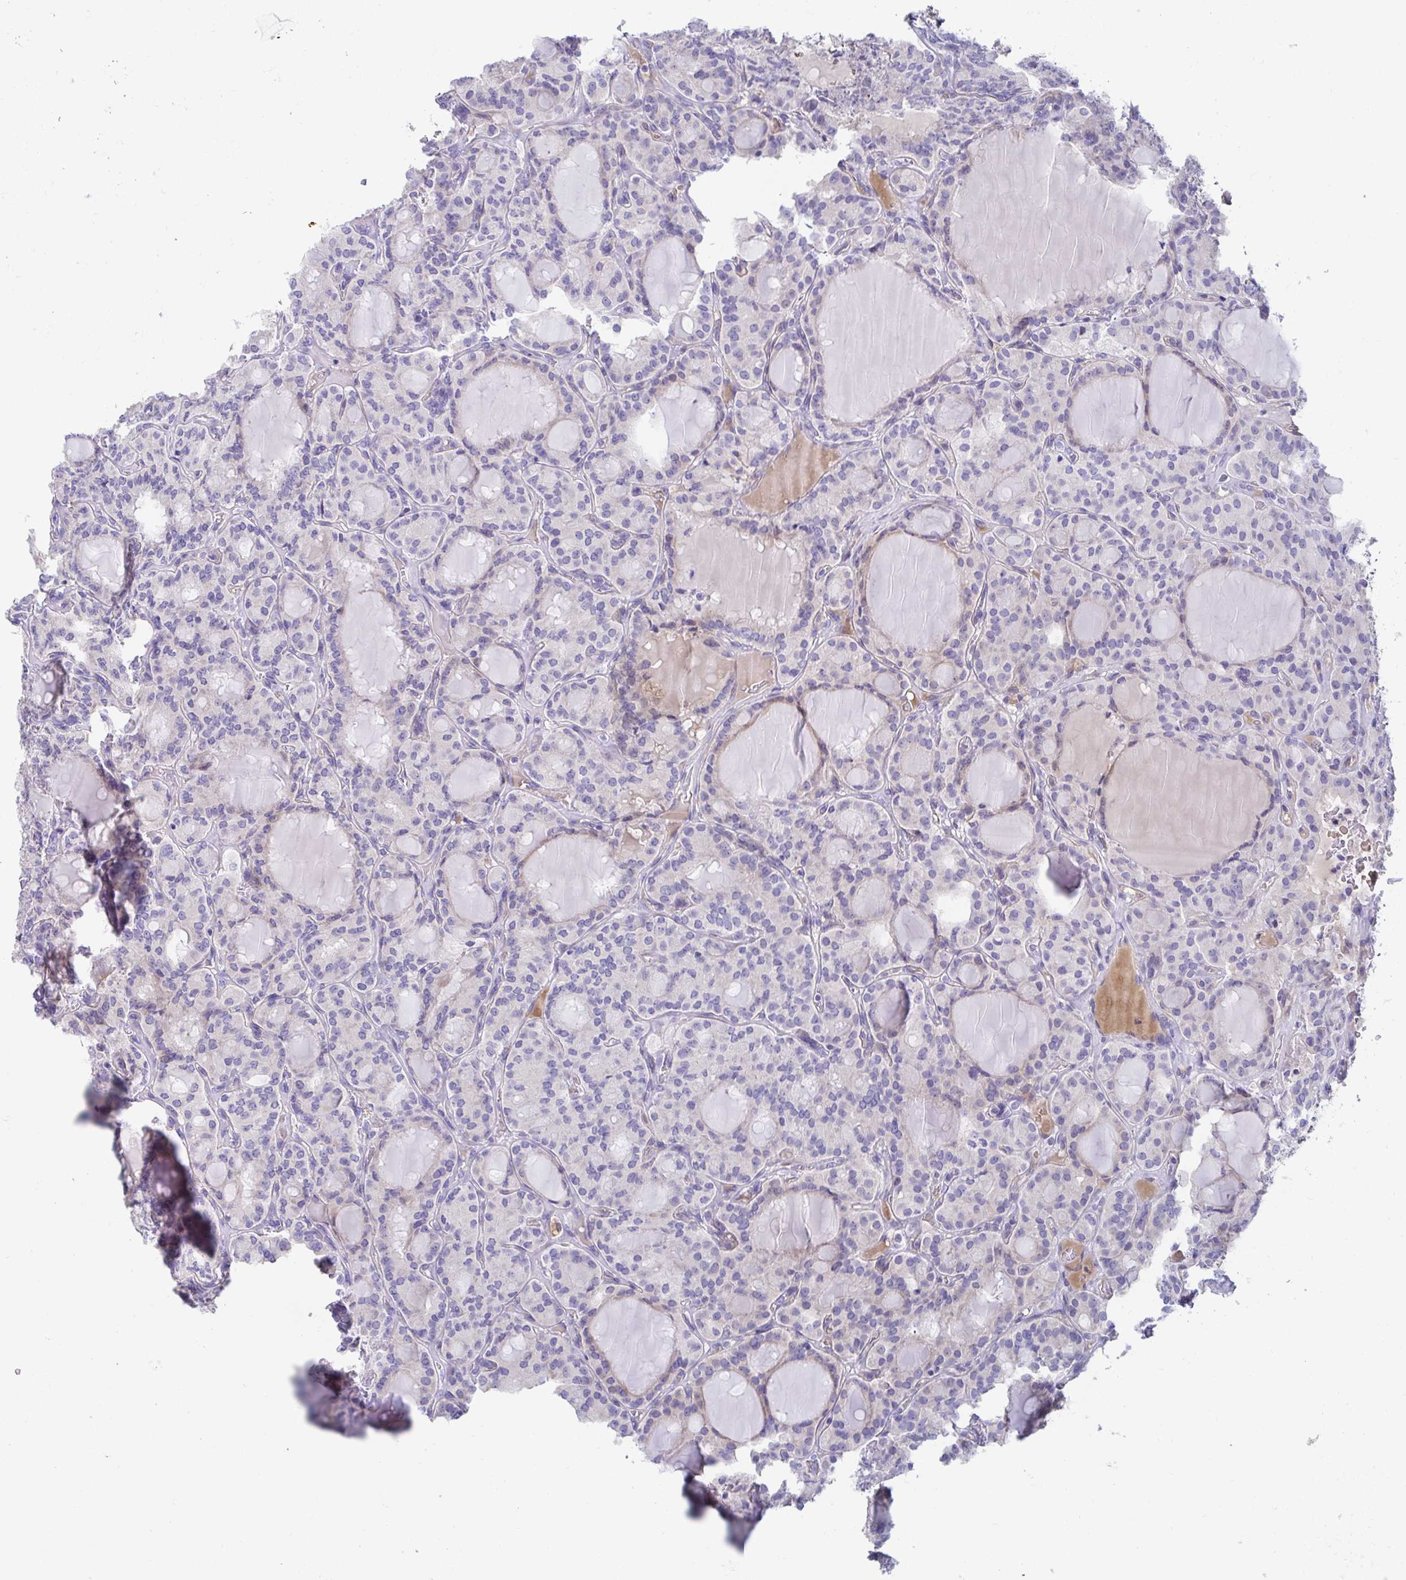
{"staining": {"intensity": "negative", "quantity": "none", "location": "none"}, "tissue": "thyroid cancer", "cell_type": "Tumor cells", "image_type": "cancer", "snomed": [{"axis": "morphology", "description": "Papillary adenocarcinoma, NOS"}, {"axis": "topography", "description": "Thyroid gland"}], "caption": "Tumor cells are negative for protein expression in human papillary adenocarcinoma (thyroid).", "gene": "C4orf17", "patient": {"sex": "male", "age": 87}}